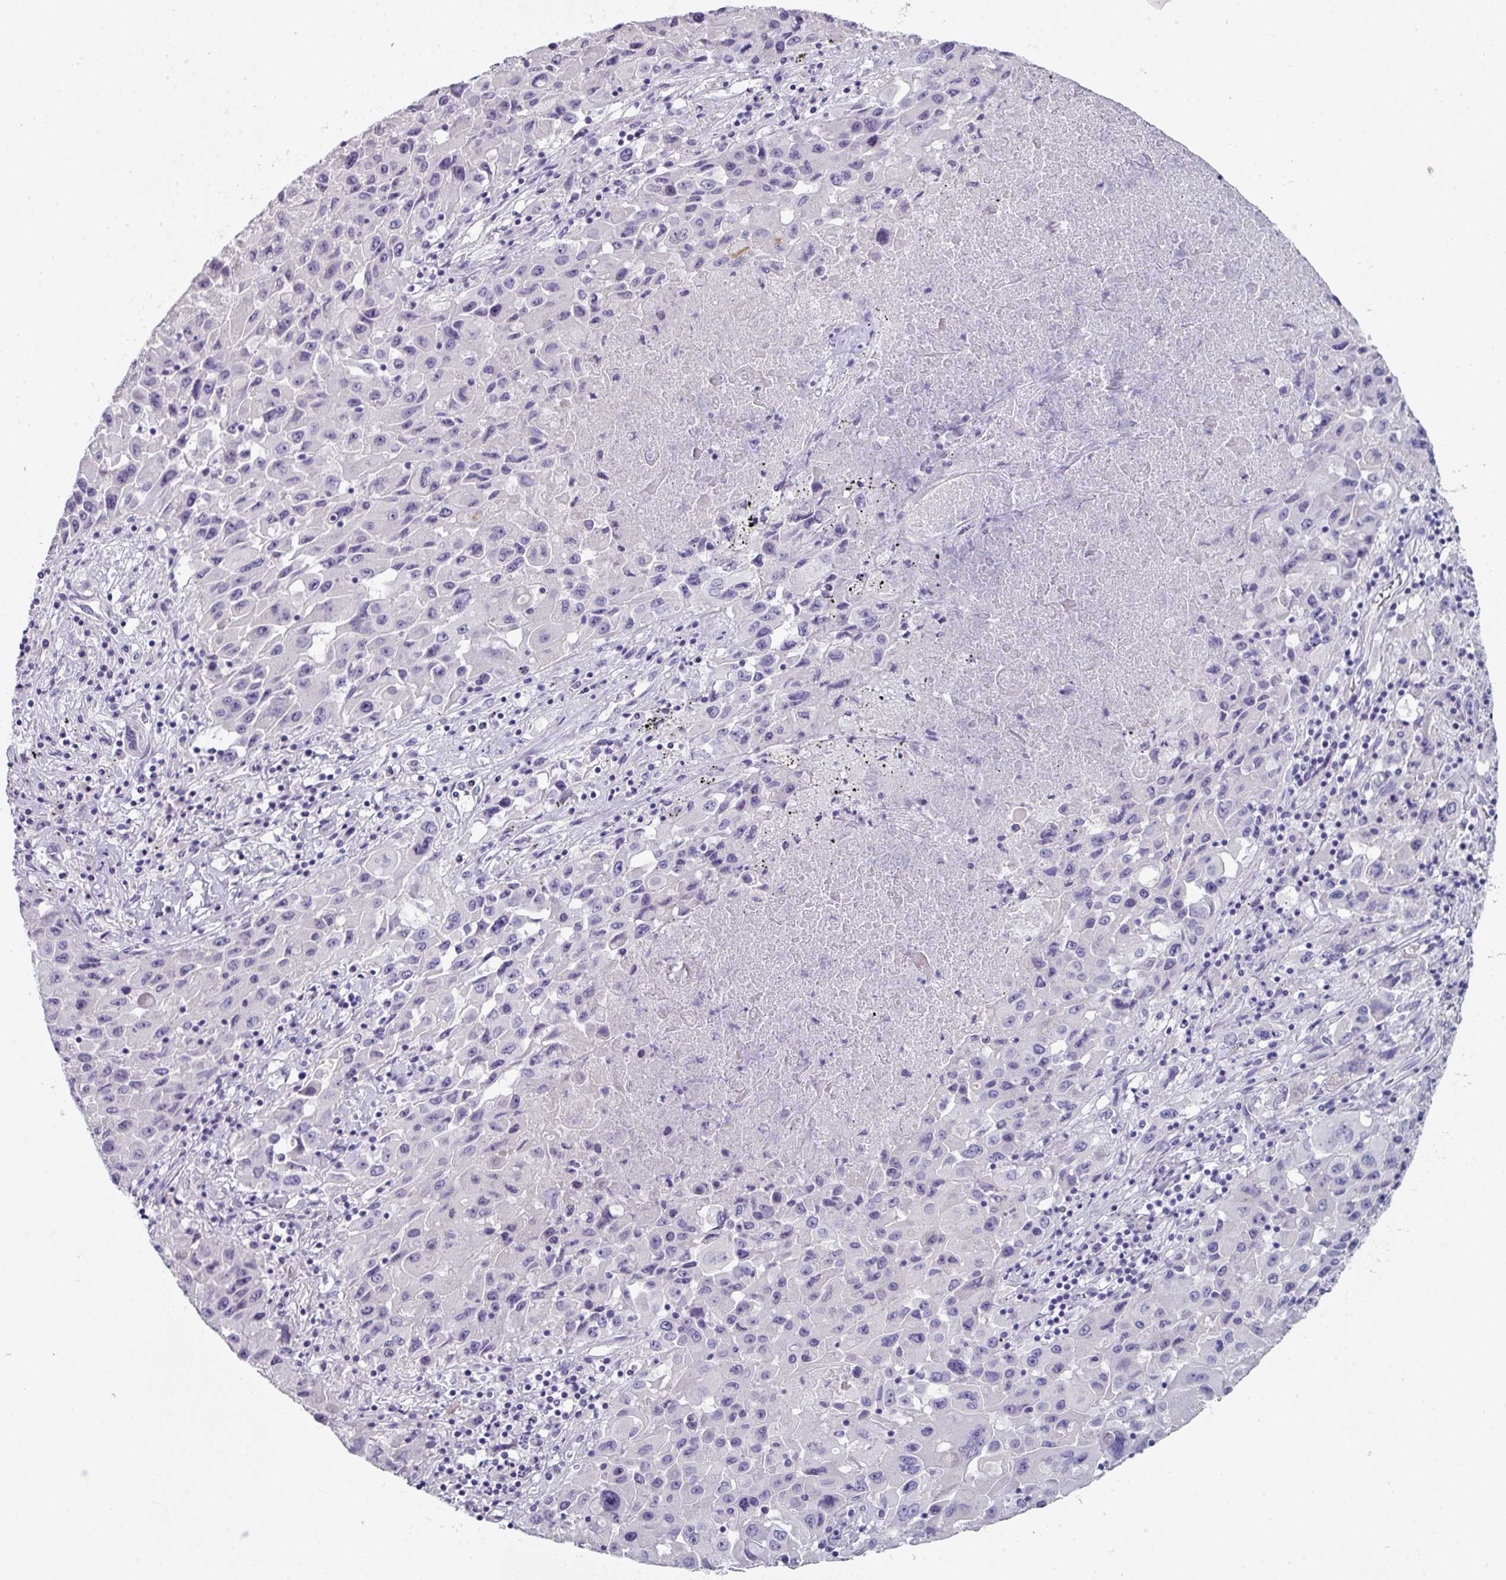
{"staining": {"intensity": "negative", "quantity": "none", "location": "none"}, "tissue": "lung cancer", "cell_type": "Tumor cells", "image_type": "cancer", "snomed": [{"axis": "morphology", "description": "Squamous cell carcinoma, NOS"}, {"axis": "topography", "description": "Lung"}], "caption": "Immunohistochemistry (IHC) photomicrograph of lung cancer (squamous cell carcinoma) stained for a protein (brown), which shows no positivity in tumor cells. (Stains: DAB (3,3'-diaminobenzidine) immunohistochemistry with hematoxylin counter stain, Microscopy: brightfield microscopy at high magnification).", "gene": "DEFB115", "patient": {"sex": "male", "age": 63}}